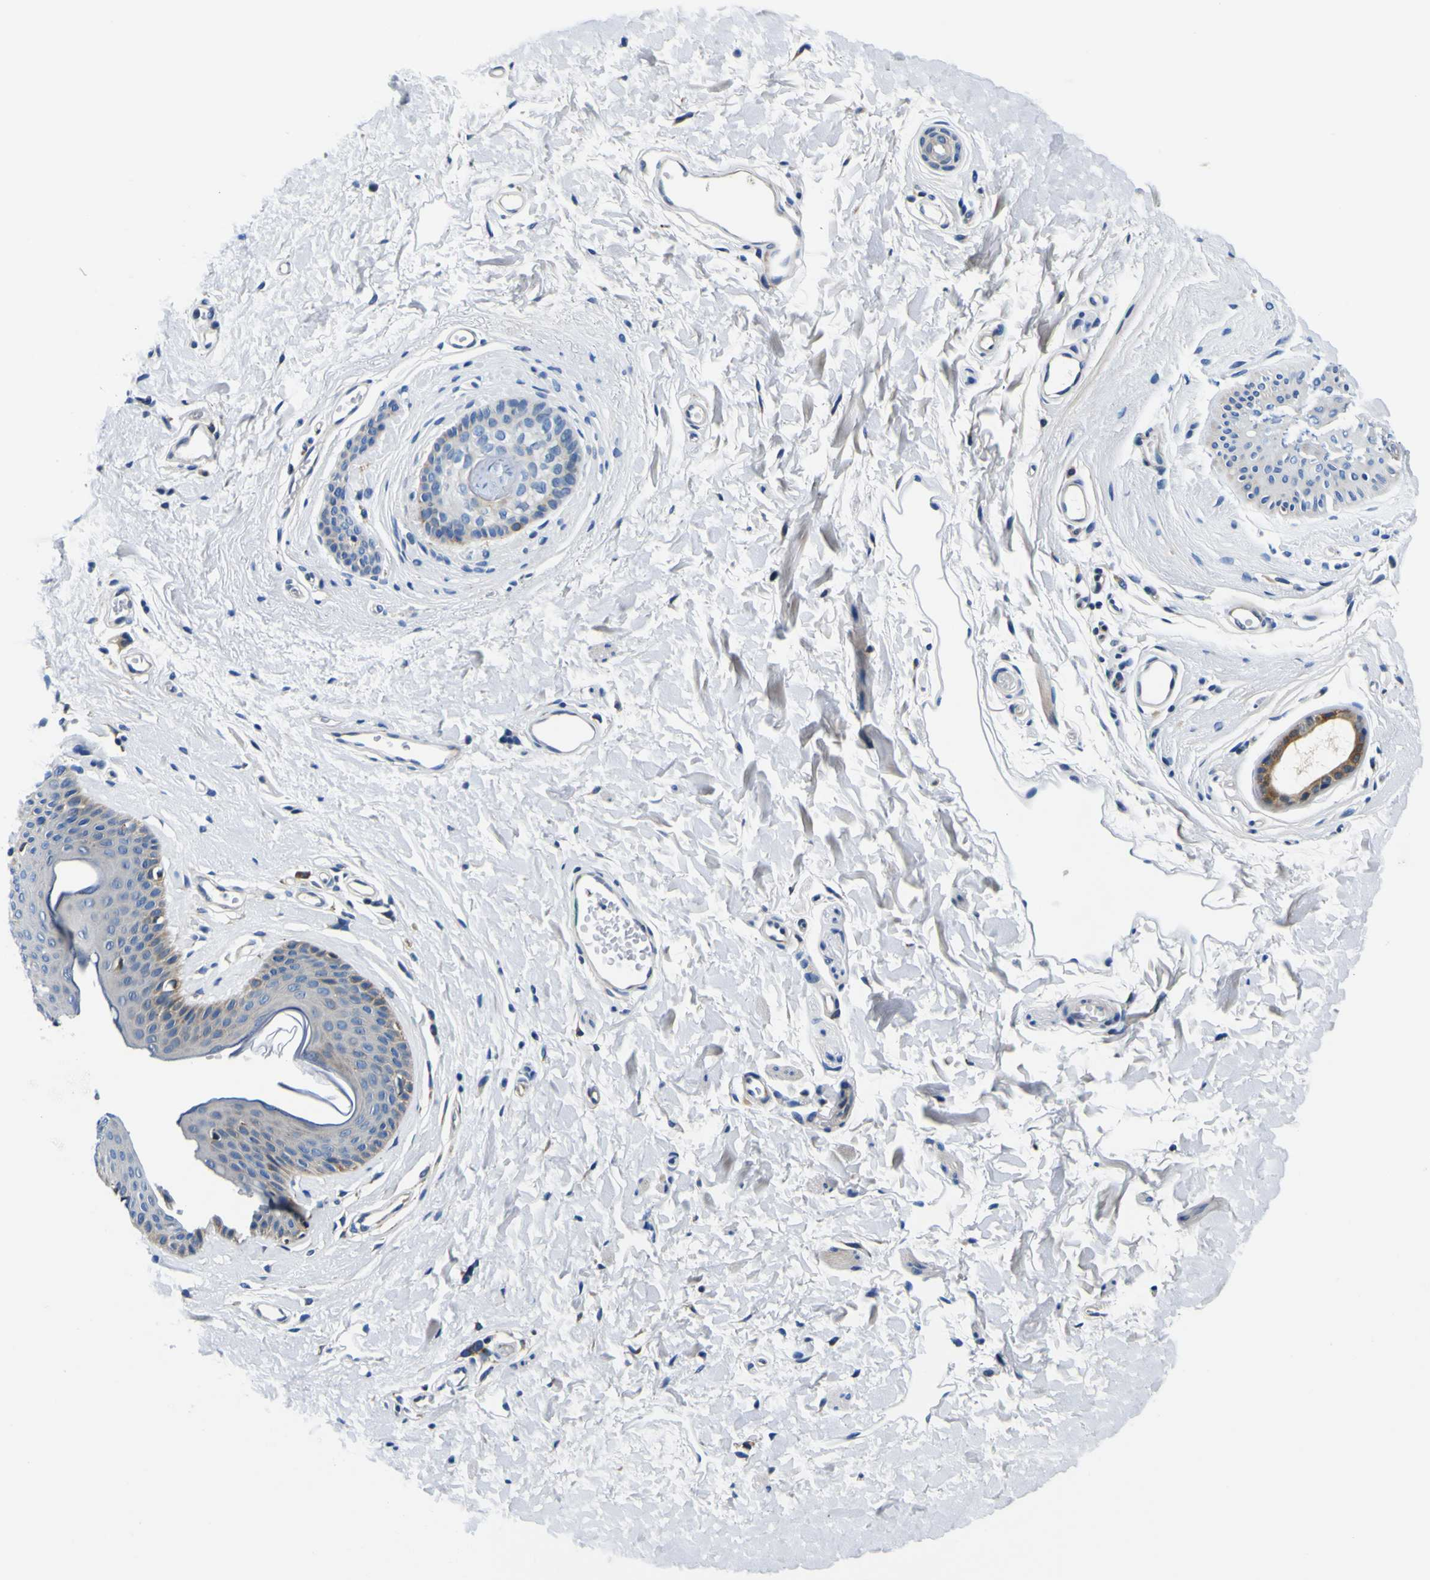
{"staining": {"intensity": "moderate", "quantity": "<25%", "location": "cytoplasmic/membranous"}, "tissue": "skin", "cell_type": "Epidermal cells", "image_type": "normal", "snomed": [{"axis": "morphology", "description": "Normal tissue, NOS"}, {"axis": "morphology", "description": "Inflammation, NOS"}, {"axis": "topography", "description": "Vulva"}], "caption": "This photomicrograph demonstrates normal skin stained with immunohistochemistry to label a protein in brown. The cytoplasmic/membranous of epidermal cells show moderate positivity for the protein. Nuclei are counter-stained blue.", "gene": "NLRP3", "patient": {"sex": "female", "age": 84}}